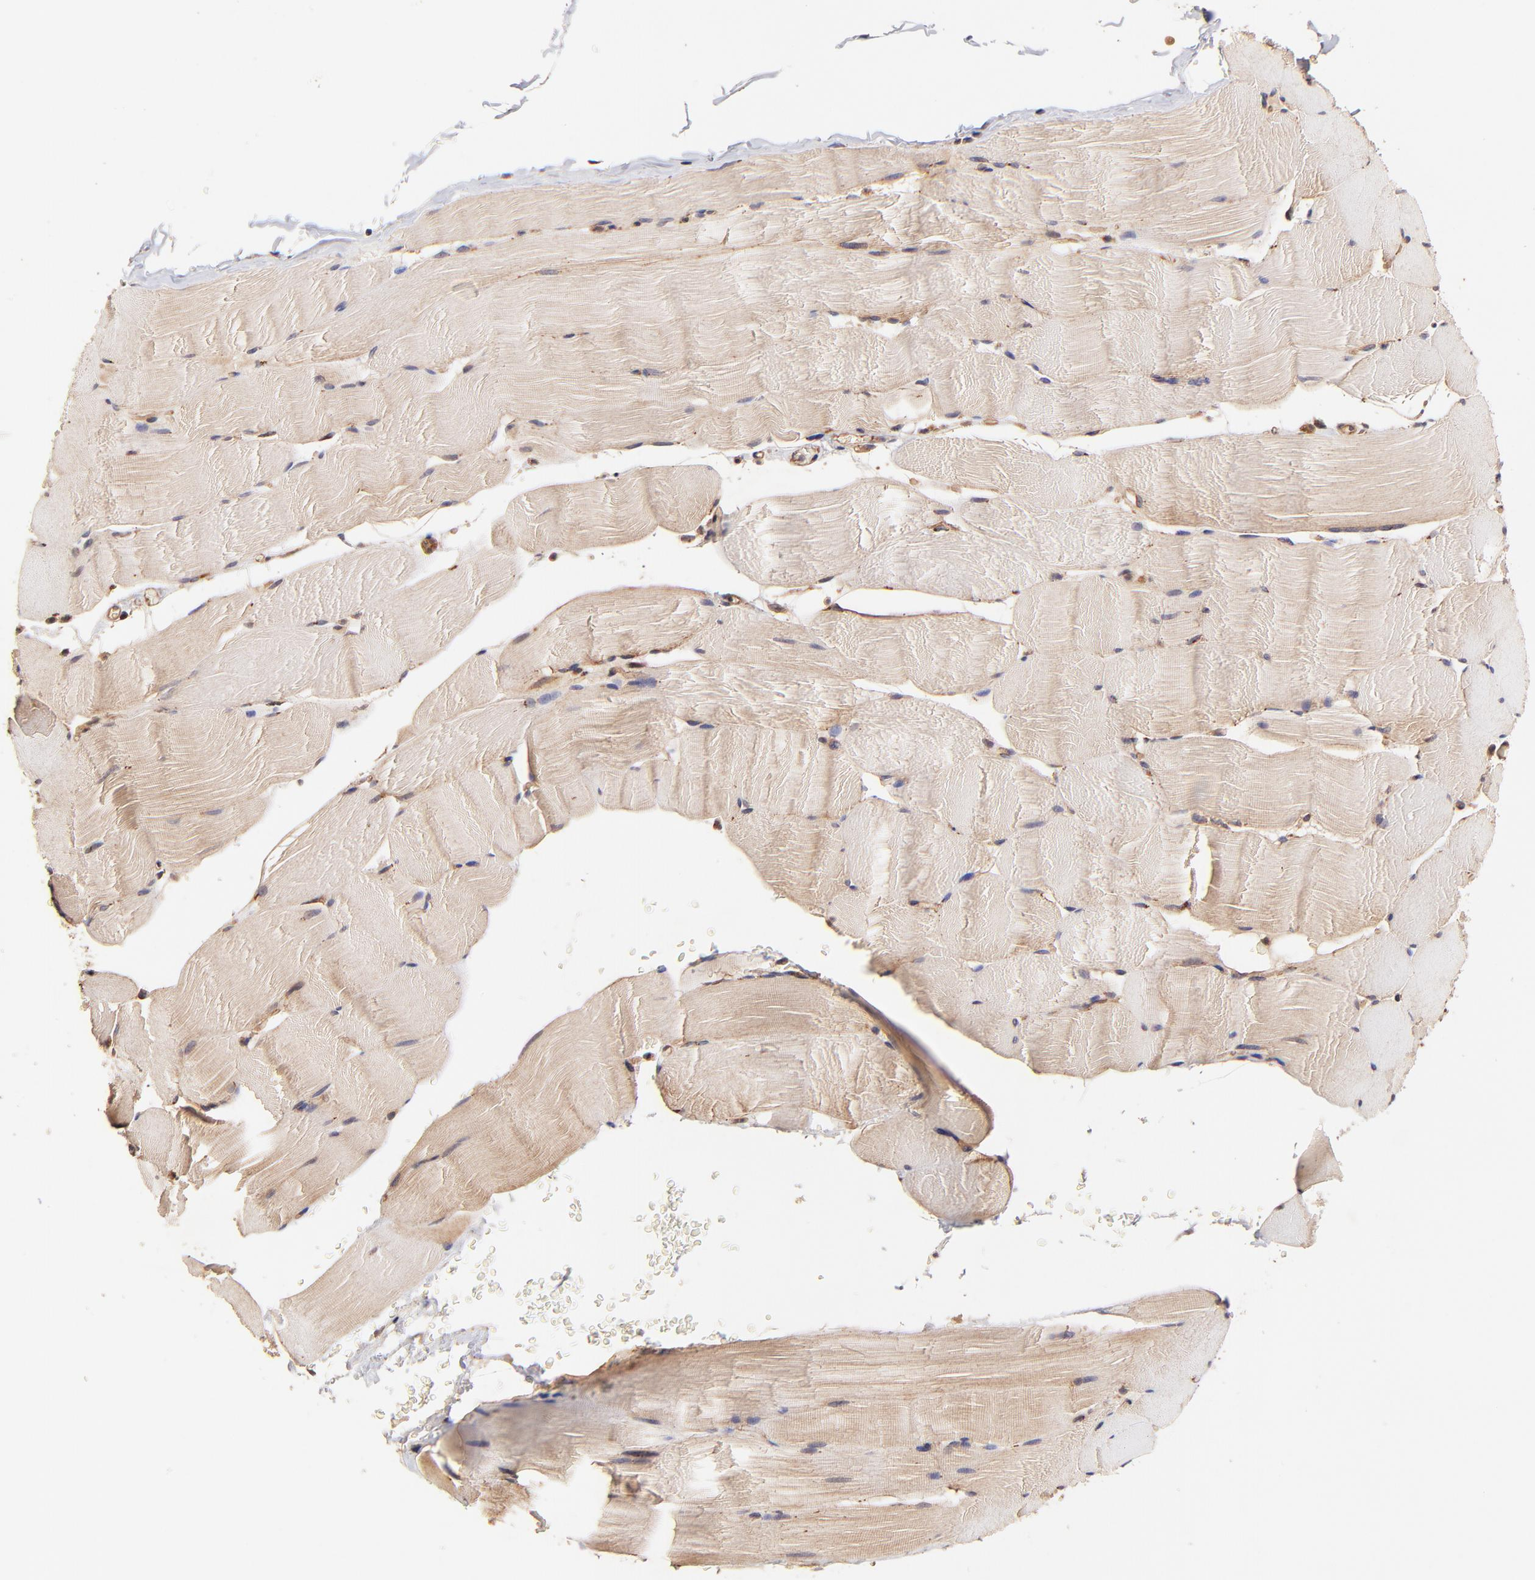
{"staining": {"intensity": "moderate", "quantity": ">75%", "location": "cytoplasmic/membranous"}, "tissue": "skeletal muscle", "cell_type": "Myocytes", "image_type": "normal", "snomed": [{"axis": "morphology", "description": "Normal tissue, NOS"}, {"axis": "topography", "description": "Skeletal muscle"}], "caption": "Protein staining of benign skeletal muscle shows moderate cytoplasmic/membranous positivity in about >75% of myocytes. (Brightfield microscopy of DAB IHC at high magnification).", "gene": "ITGB1", "patient": {"sex": "male", "age": 62}}